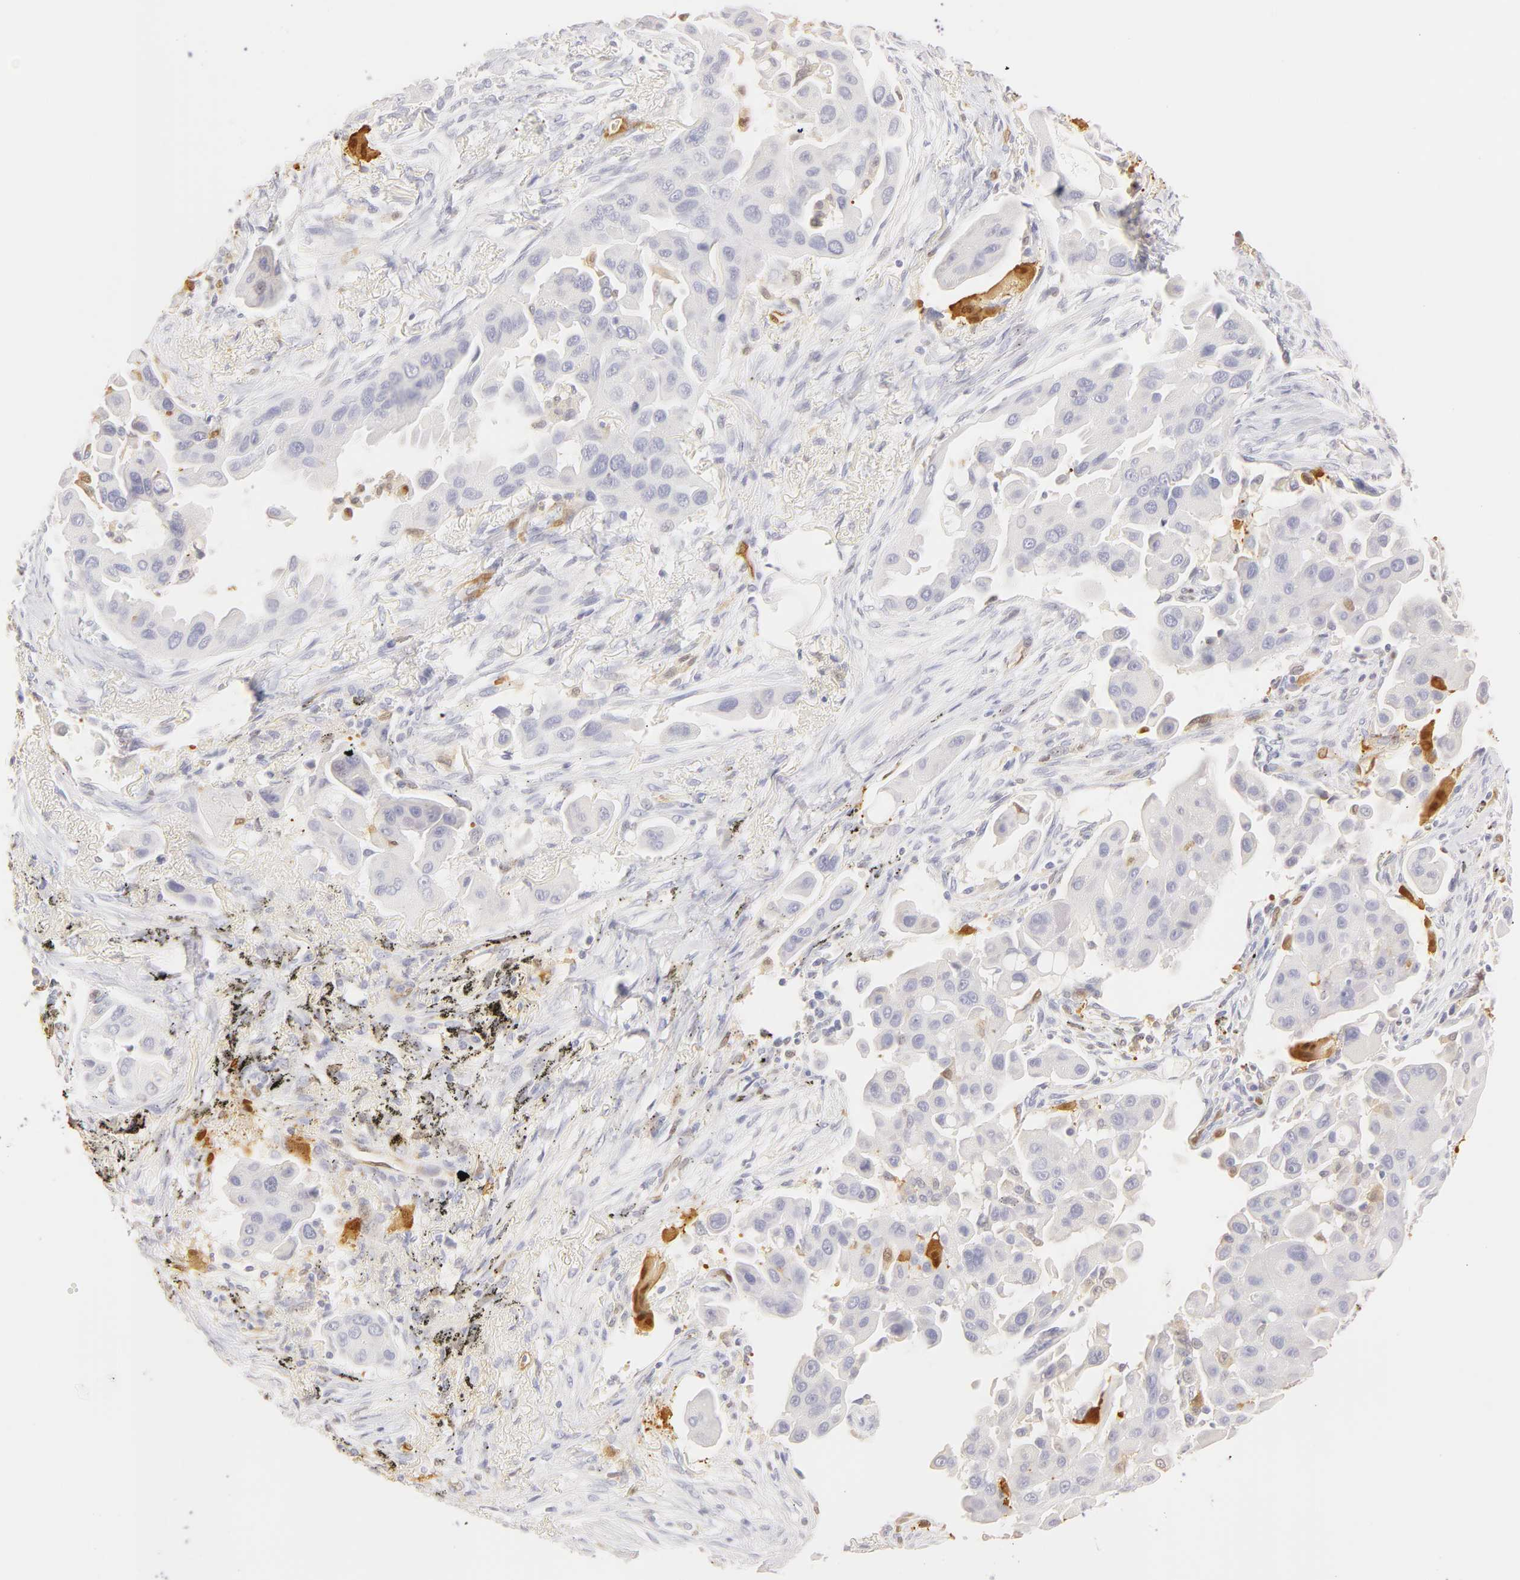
{"staining": {"intensity": "negative", "quantity": "none", "location": "none"}, "tissue": "lung cancer", "cell_type": "Tumor cells", "image_type": "cancer", "snomed": [{"axis": "morphology", "description": "Adenocarcinoma, NOS"}, {"axis": "topography", "description": "Lung"}], "caption": "This is an immunohistochemistry histopathology image of human lung cancer. There is no expression in tumor cells.", "gene": "CA2", "patient": {"sex": "male", "age": 68}}